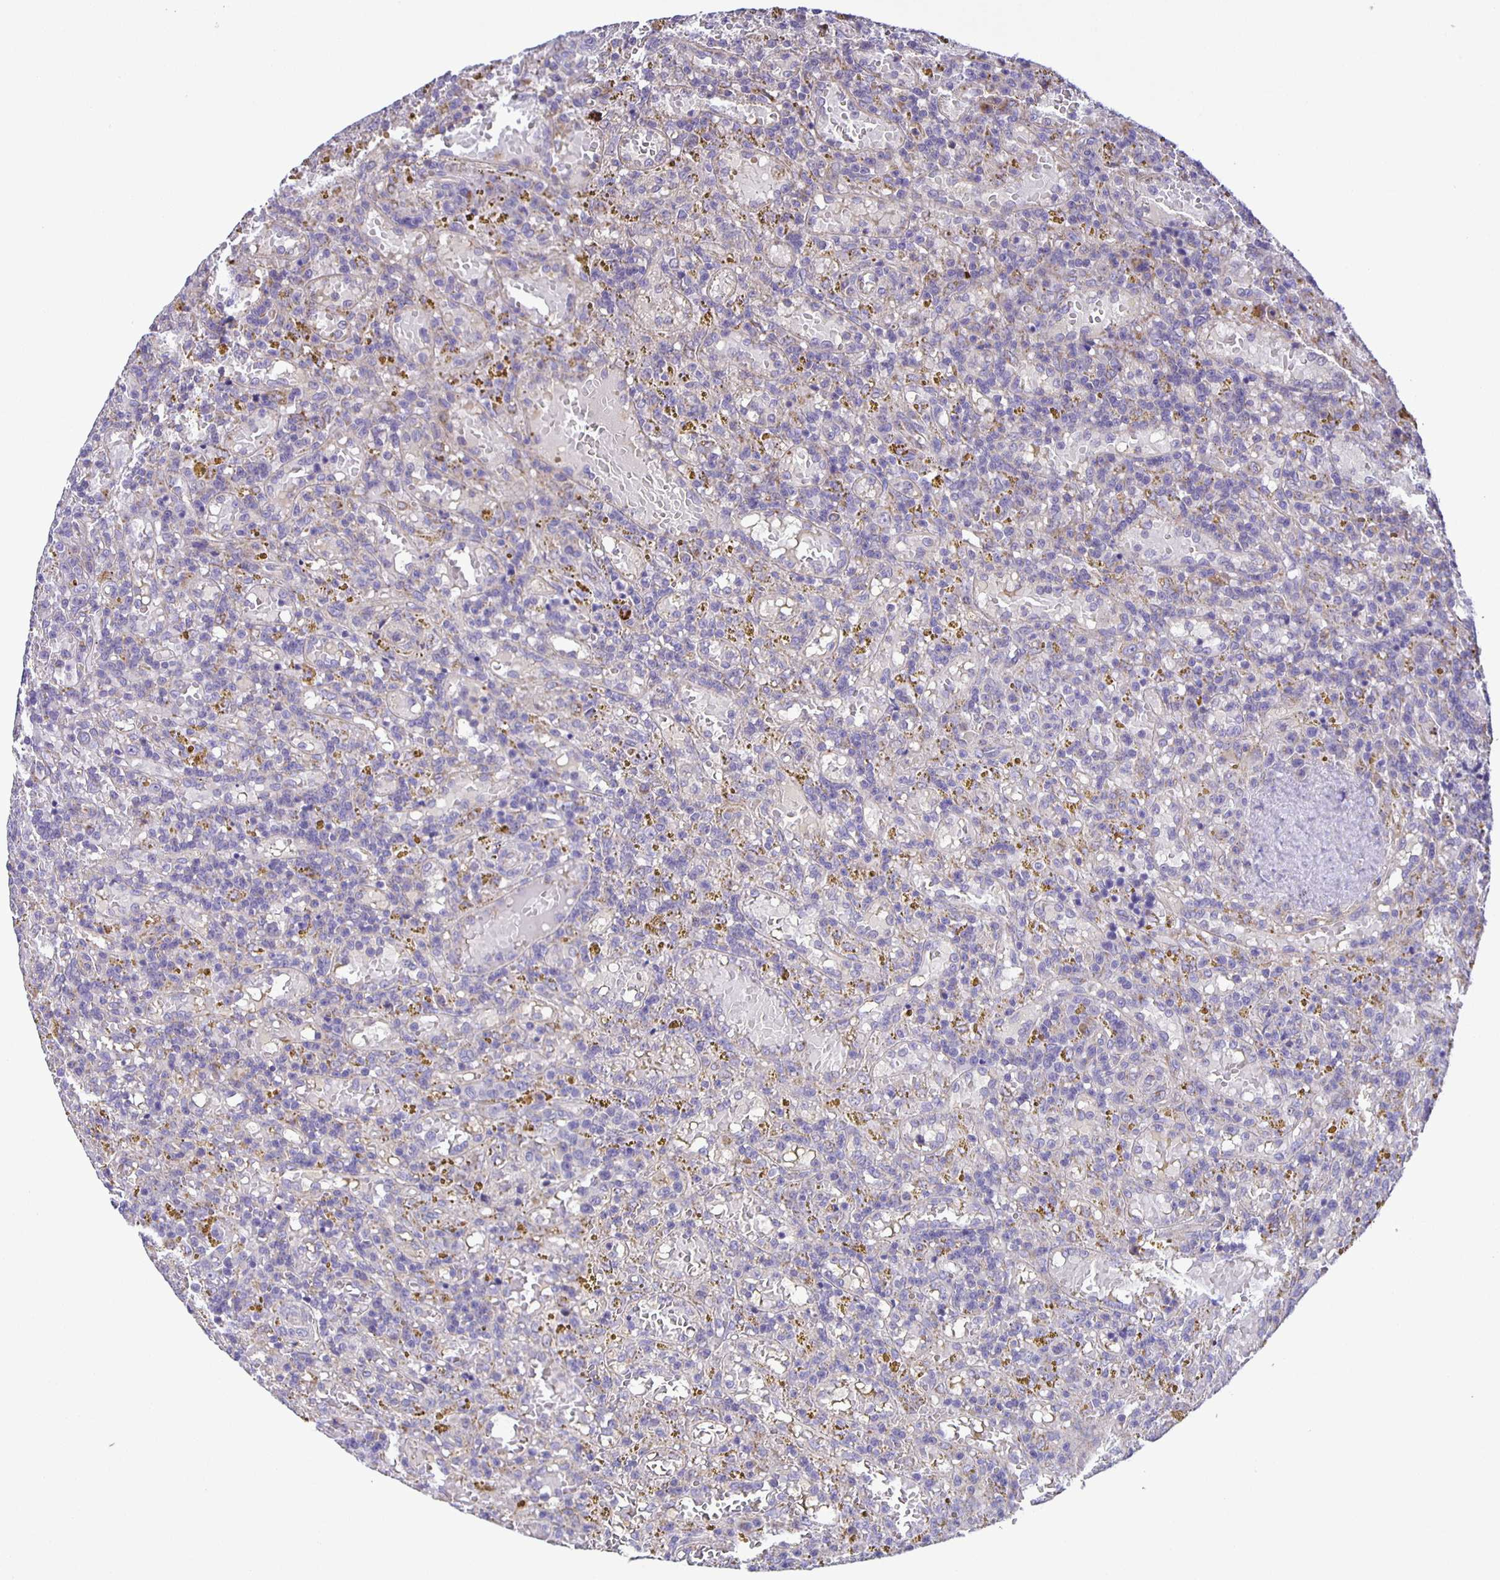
{"staining": {"intensity": "negative", "quantity": "none", "location": "none"}, "tissue": "lymphoma", "cell_type": "Tumor cells", "image_type": "cancer", "snomed": [{"axis": "morphology", "description": "Malignant lymphoma, non-Hodgkin's type, Low grade"}, {"axis": "topography", "description": "Spleen"}], "caption": "Photomicrograph shows no significant protein expression in tumor cells of lymphoma.", "gene": "JMJD4", "patient": {"sex": "female", "age": 65}}